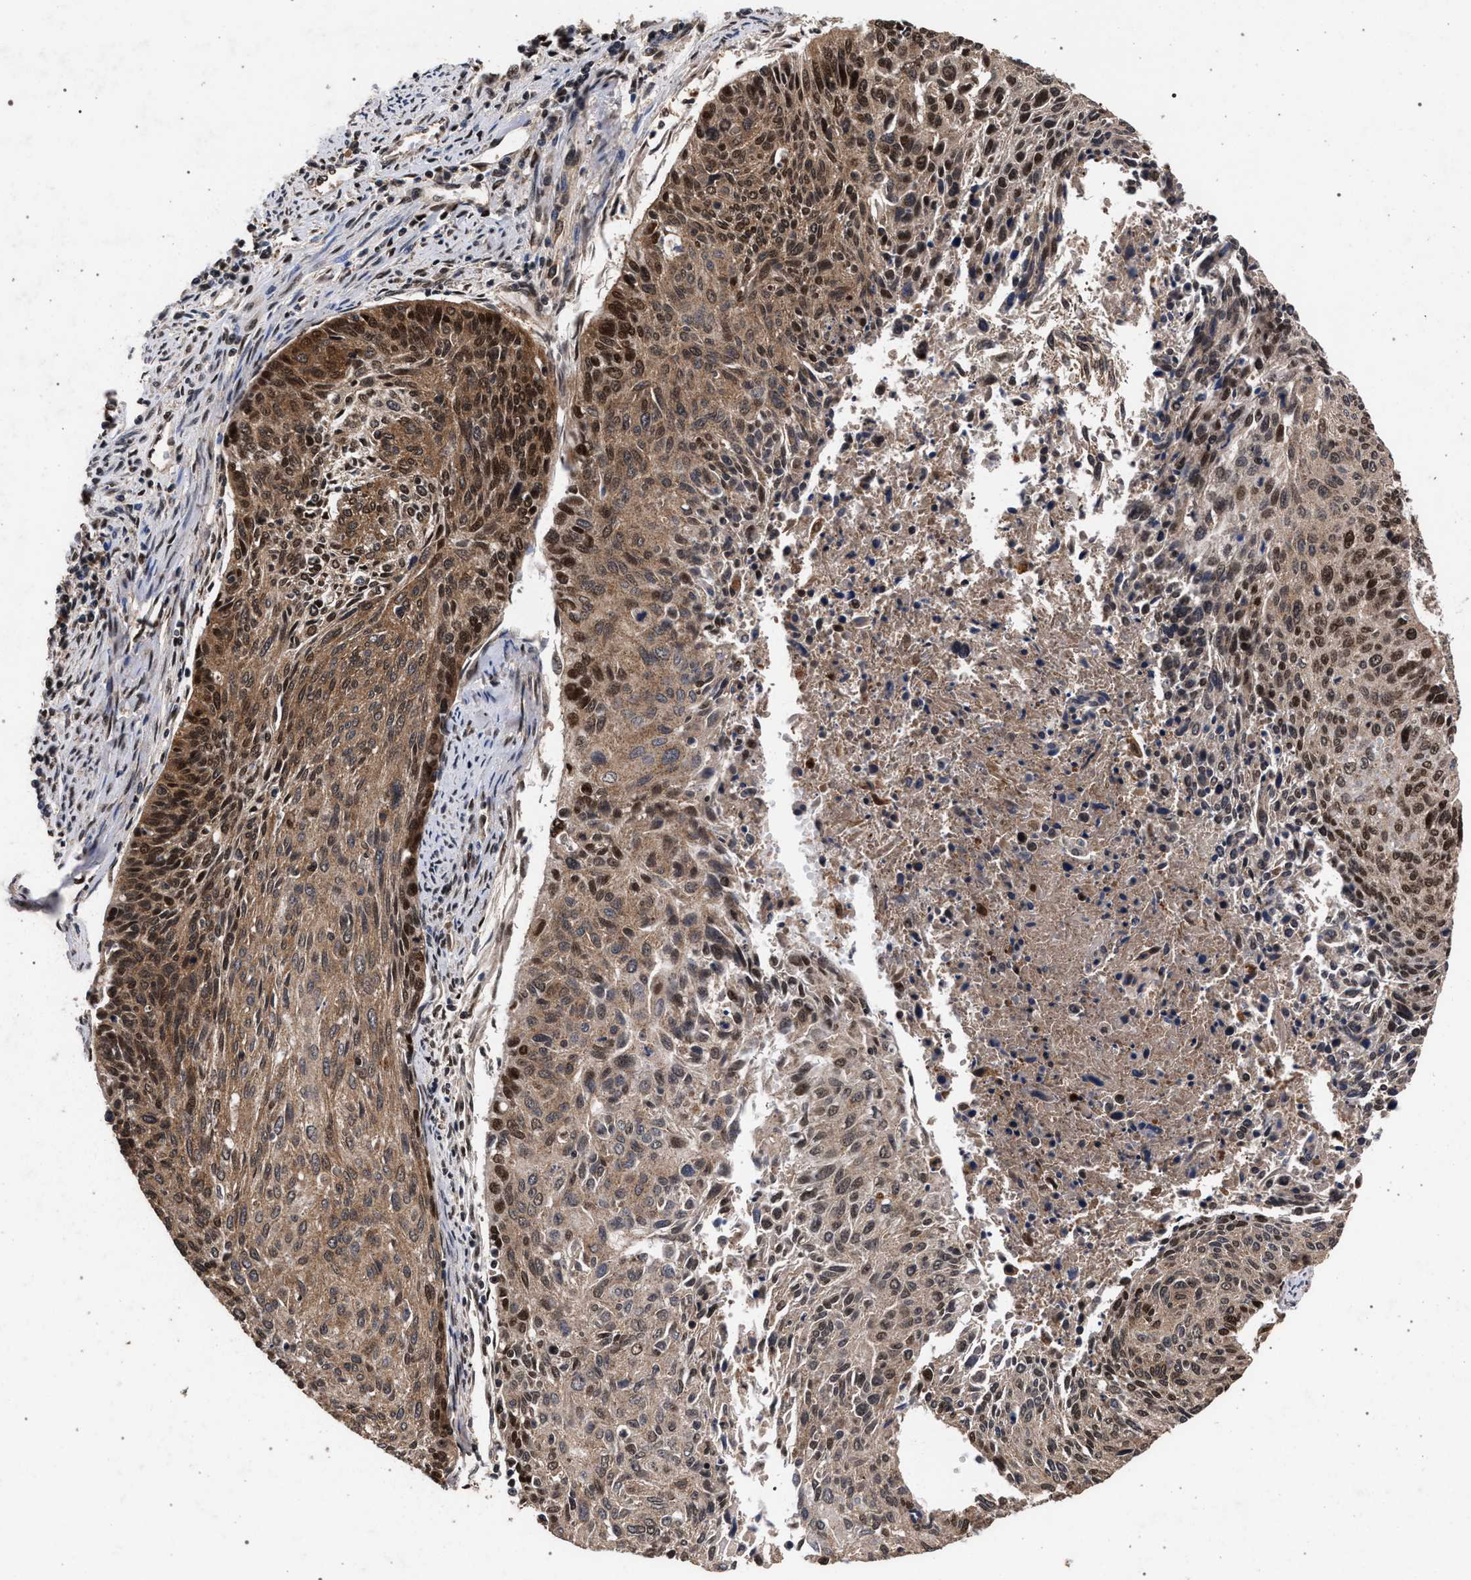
{"staining": {"intensity": "strong", "quantity": "25%-75%", "location": "cytoplasmic/membranous,nuclear"}, "tissue": "cervical cancer", "cell_type": "Tumor cells", "image_type": "cancer", "snomed": [{"axis": "morphology", "description": "Squamous cell carcinoma, NOS"}, {"axis": "topography", "description": "Cervix"}], "caption": "Protein staining of cervical cancer tissue demonstrates strong cytoplasmic/membranous and nuclear staining in approximately 25%-75% of tumor cells.", "gene": "ACOX1", "patient": {"sex": "female", "age": 55}}